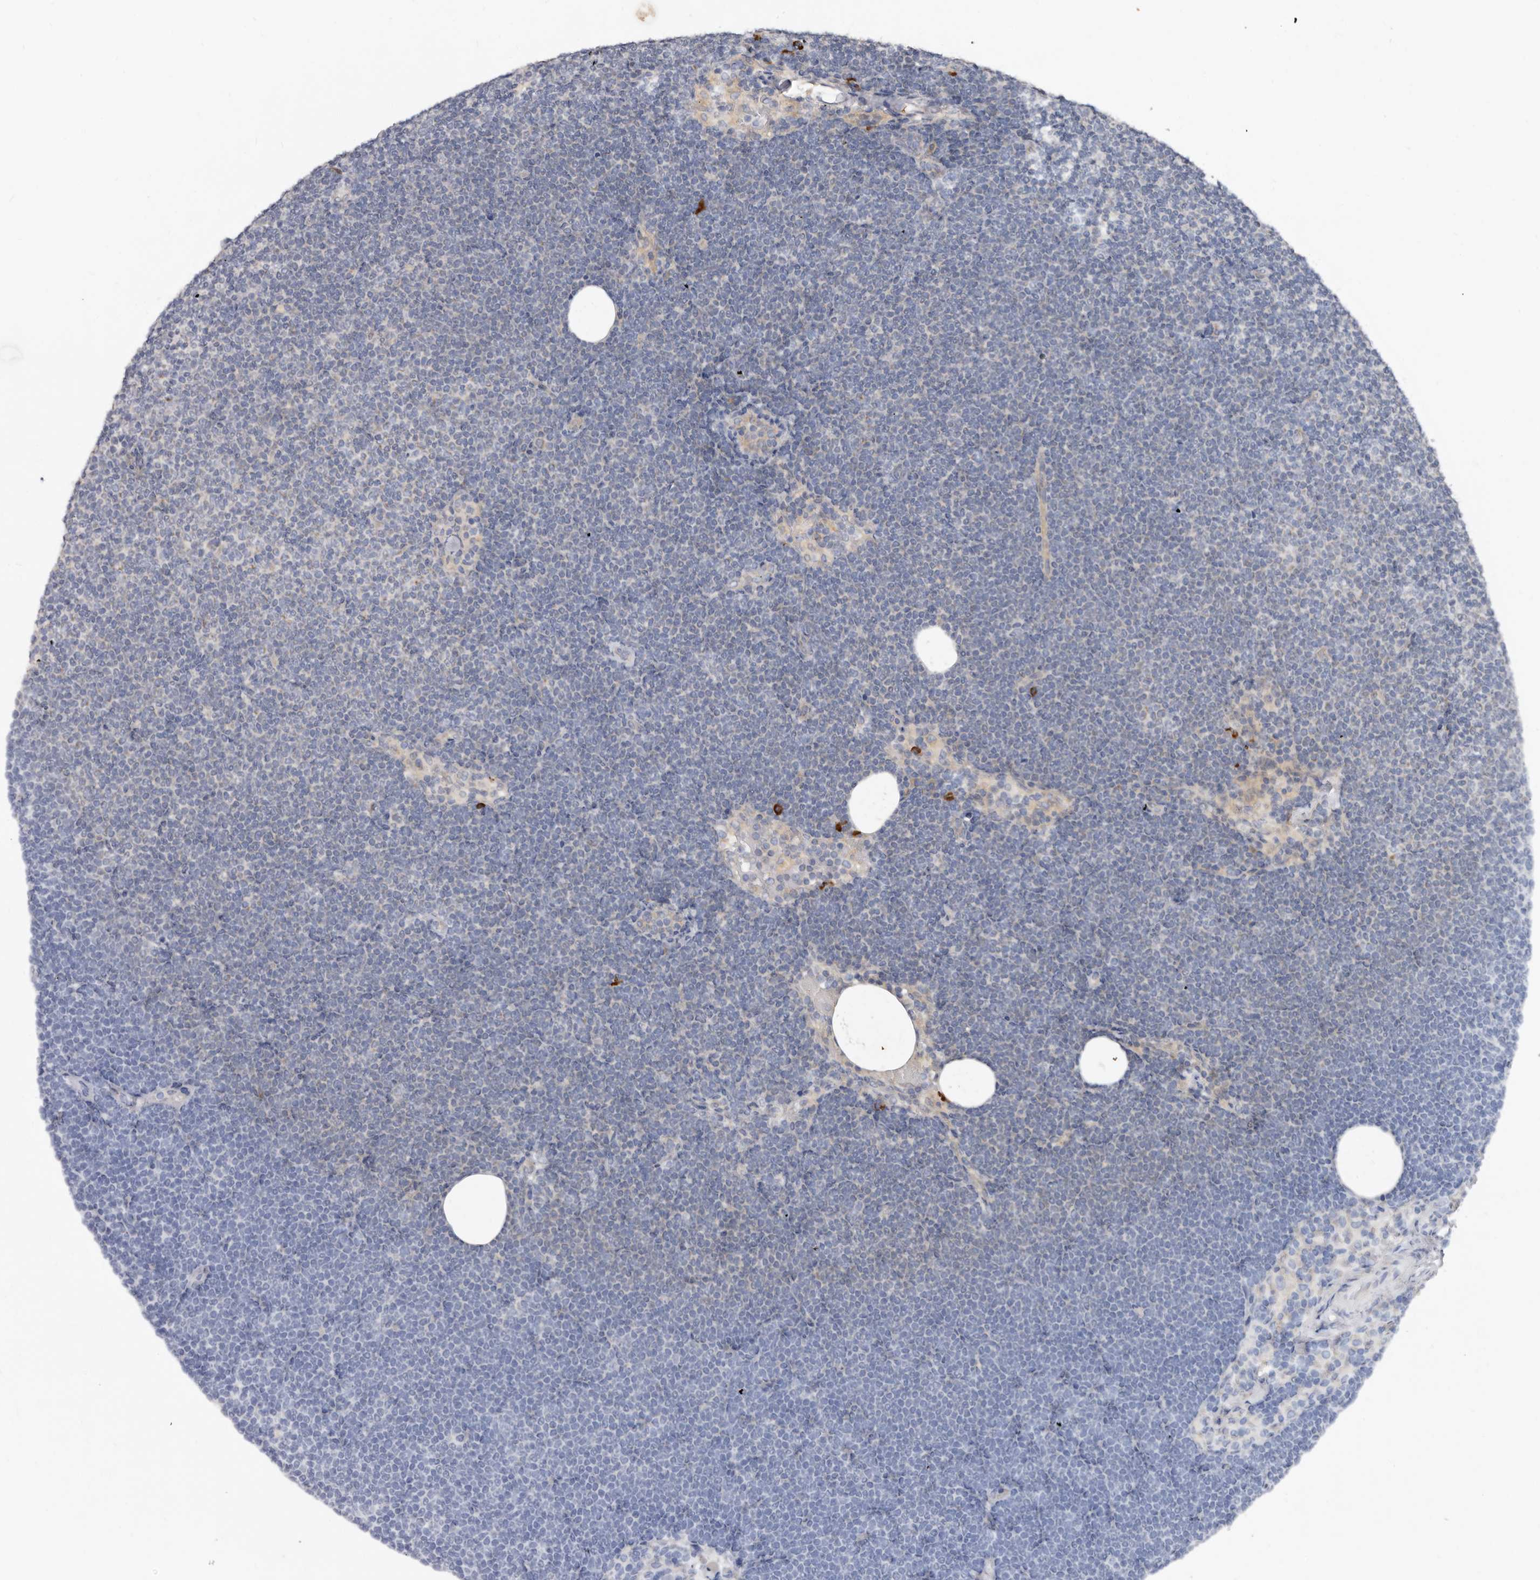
{"staining": {"intensity": "negative", "quantity": "none", "location": "none"}, "tissue": "lymphoma", "cell_type": "Tumor cells", "image_type": "cancer", "snomed": [{"axis": "morphology", "description": "Malignant lymphoma, non-Hodgkin's type, Low grade"}, {"axis": "topography", "description": "Lymph node"}], "caption": "This is an IHC histopathology image of human low-grade malignant lymphoma, non-Hodgkin's type. There is no positivity in tumor cells.", "gene": "SPTA1", "patient": {"sex": "female", "age": 53}}